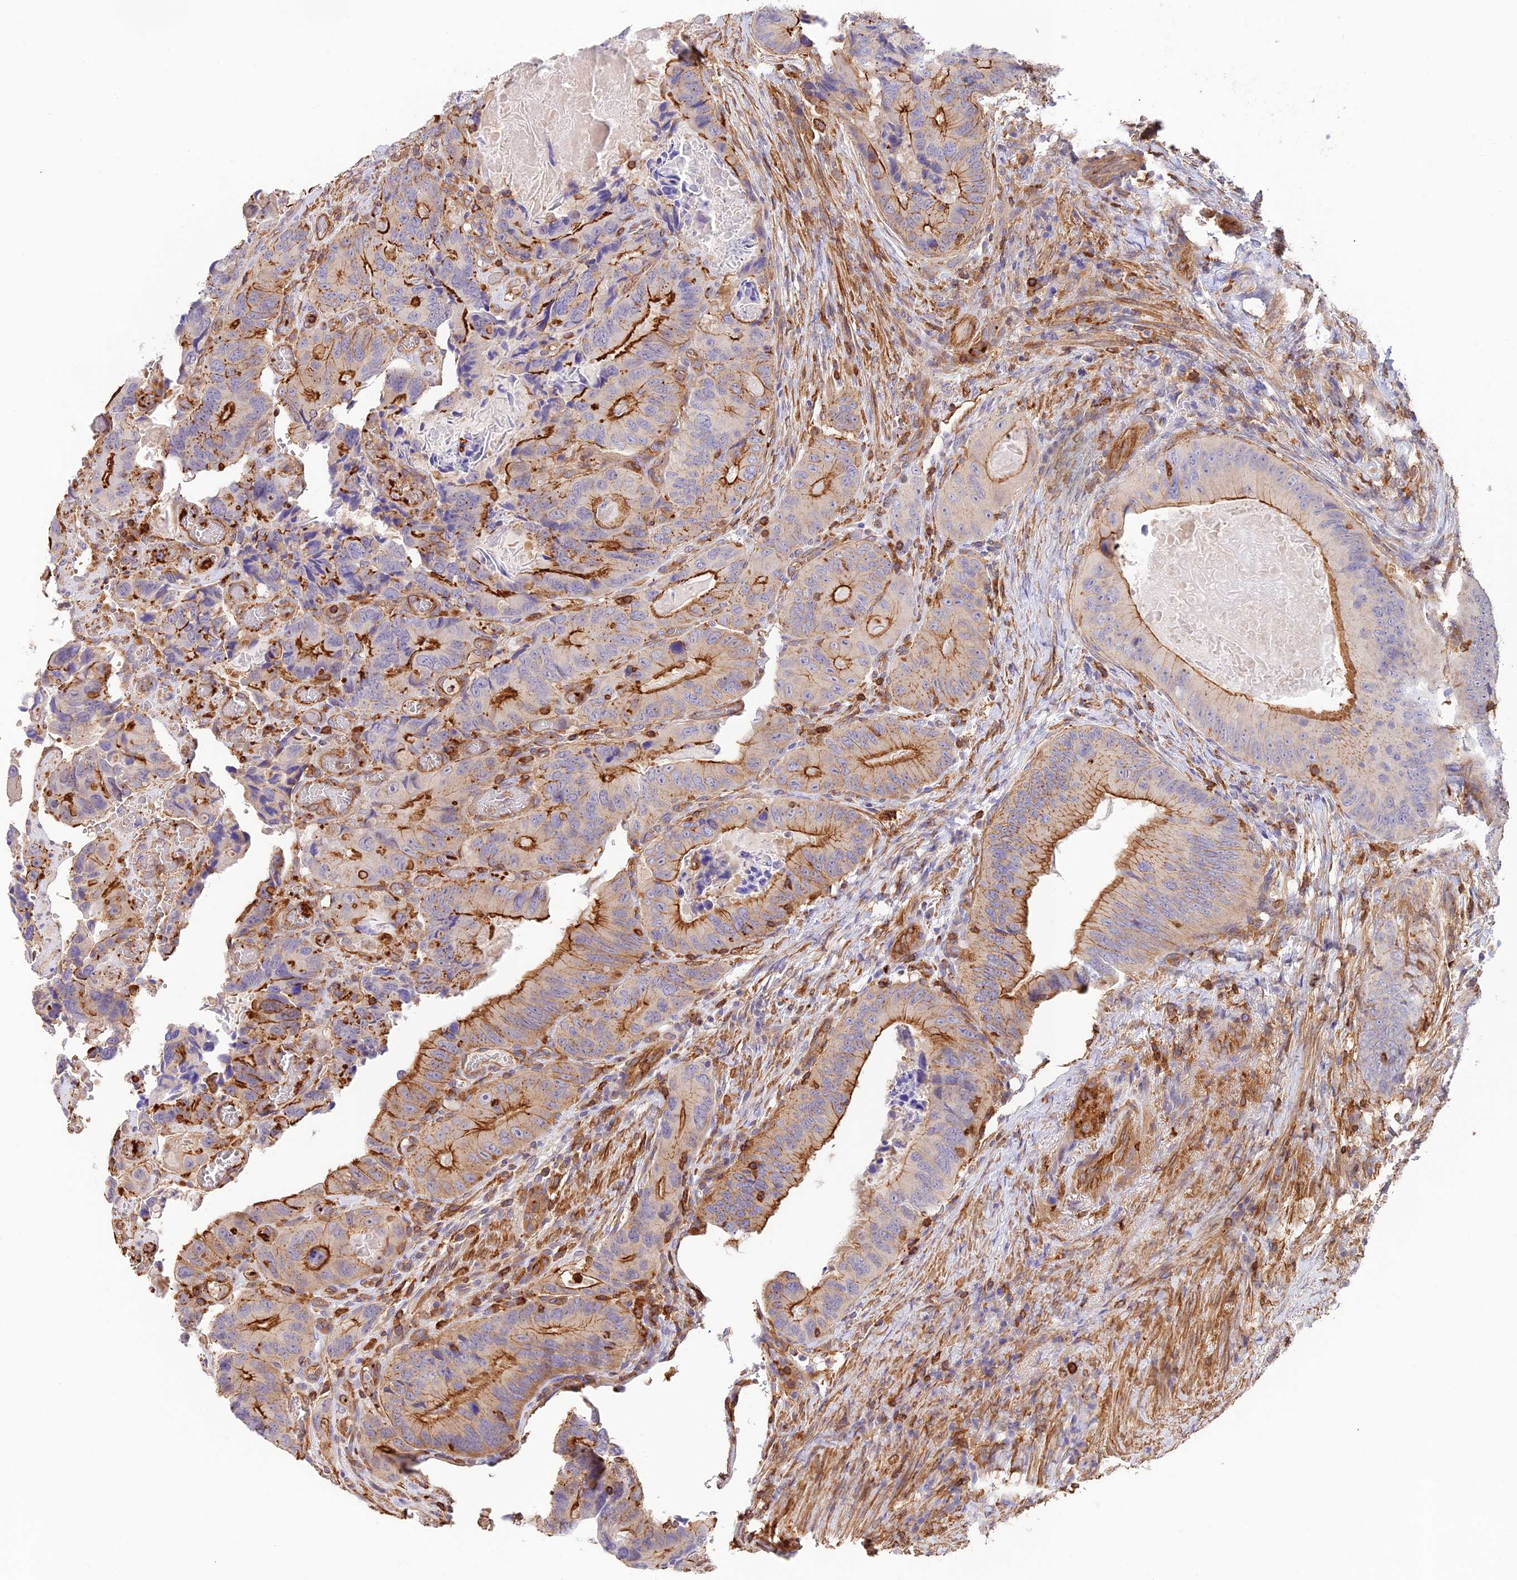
{"staining": {"intensity": "strong", "quantity": "<25%", "location": "cytoplasmic/membranous"}, "tissue": "colorectal cancer", "cell_type": "Tumor cells", "image_type": "cancer", "snomed": [{"axis": "morphology", "description": "Adenocarcinoma, NOS"}, {"axis": "topography", "description": "Colon"}], "caption": "Tumor cells show medium levels of strong cytoplasmic/membranous staining in approximately <25% of cells in colorectal cancer. (DAB IHC, brown staining for protein, blue staining for nuclei).", "gene": "DENND1C", "patient": {"sex": "male", "age": 84}}